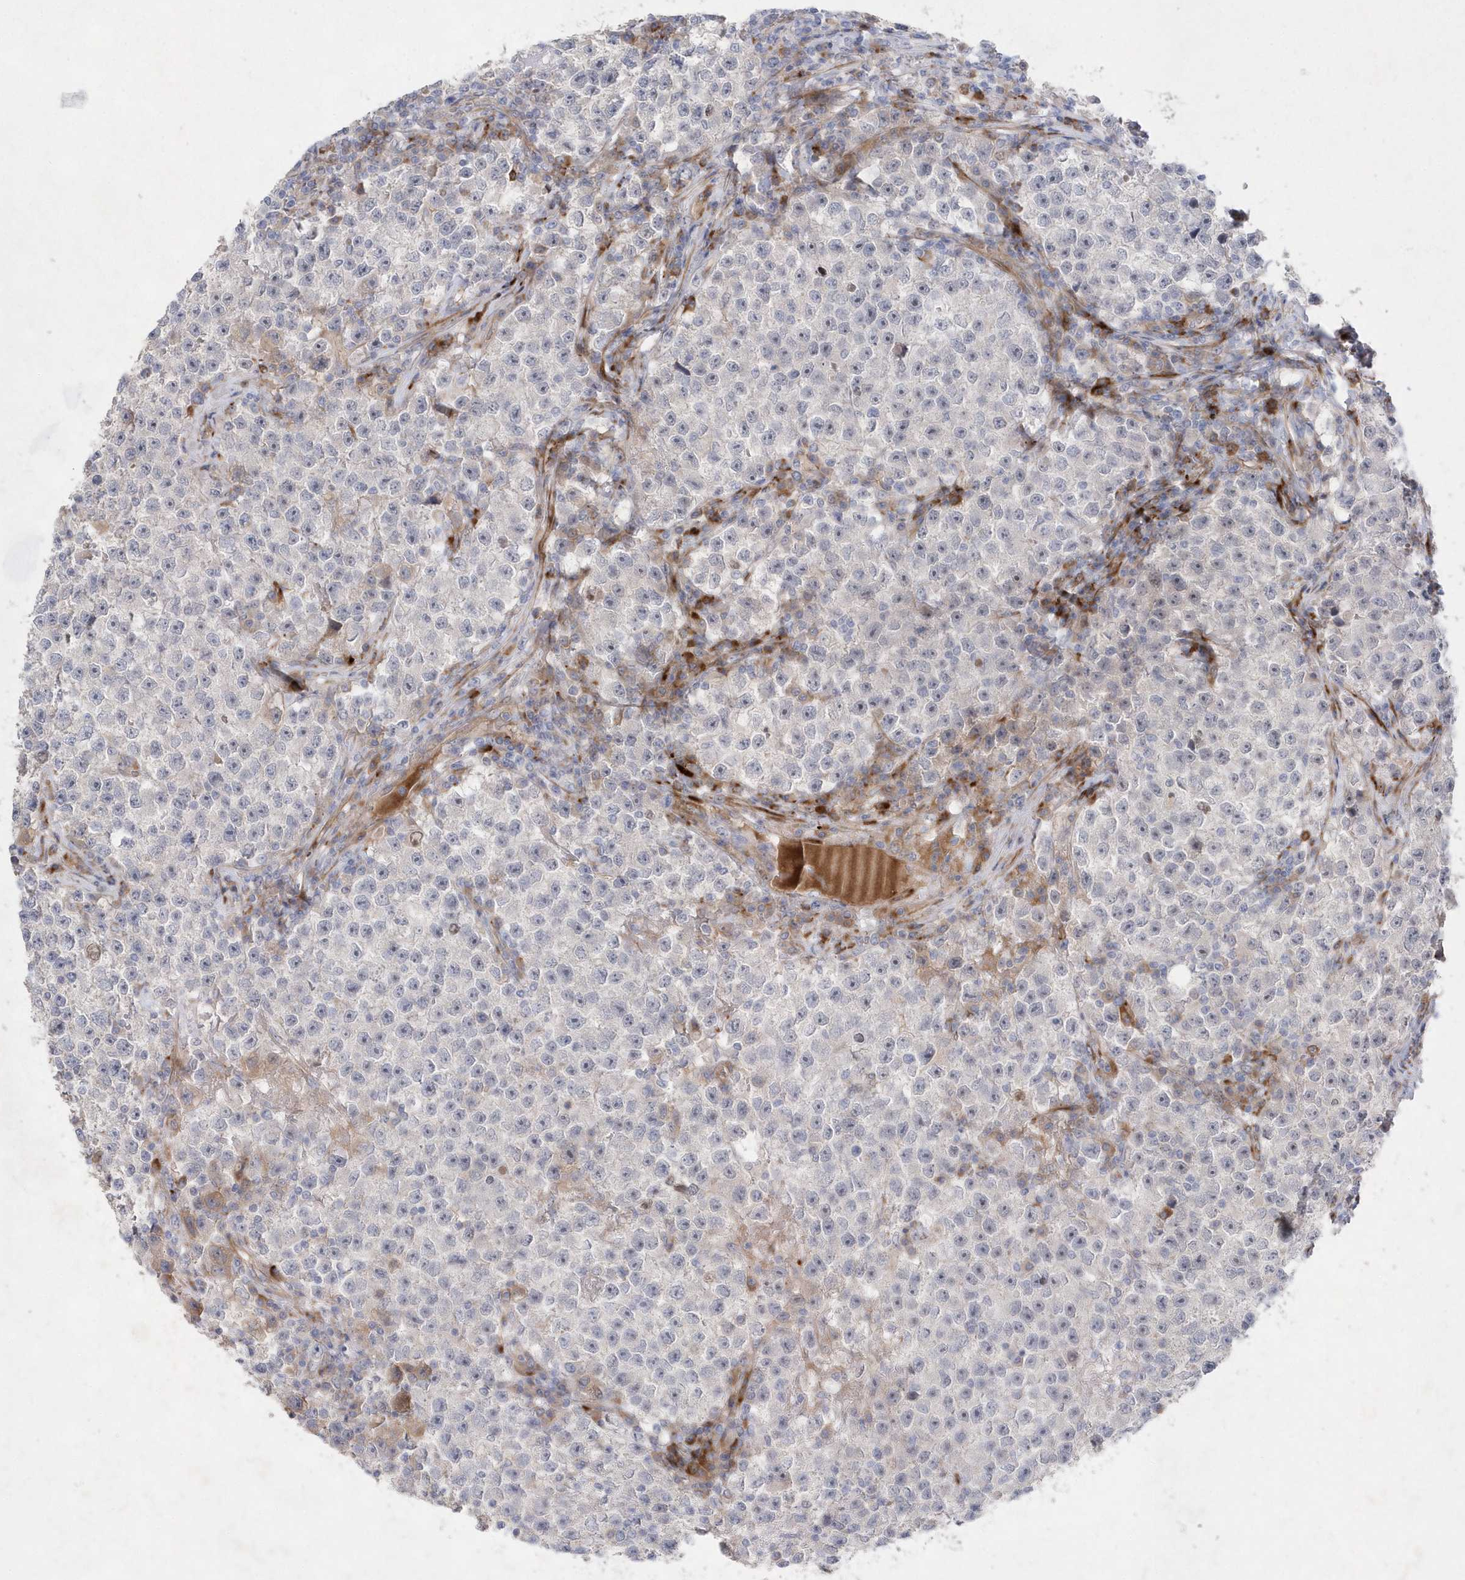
{"staining": {"intensity": "negative", "quantity": "none", "location": "none"}, "tissue": "testis cancer", "cell_type": "Tumor cells", "image_type": "cancer", "snomed": [{"axis": "morphology", "description": "Seminoma, NOS"}, {"axis": "topography", "description": "Testis"}], "caption": "A micrograph of human testis cancer (seminoma) is negative for staining in tumor cells.", "gene": "TMEM132B", "patient": {"sex": "male", "age": 22}}